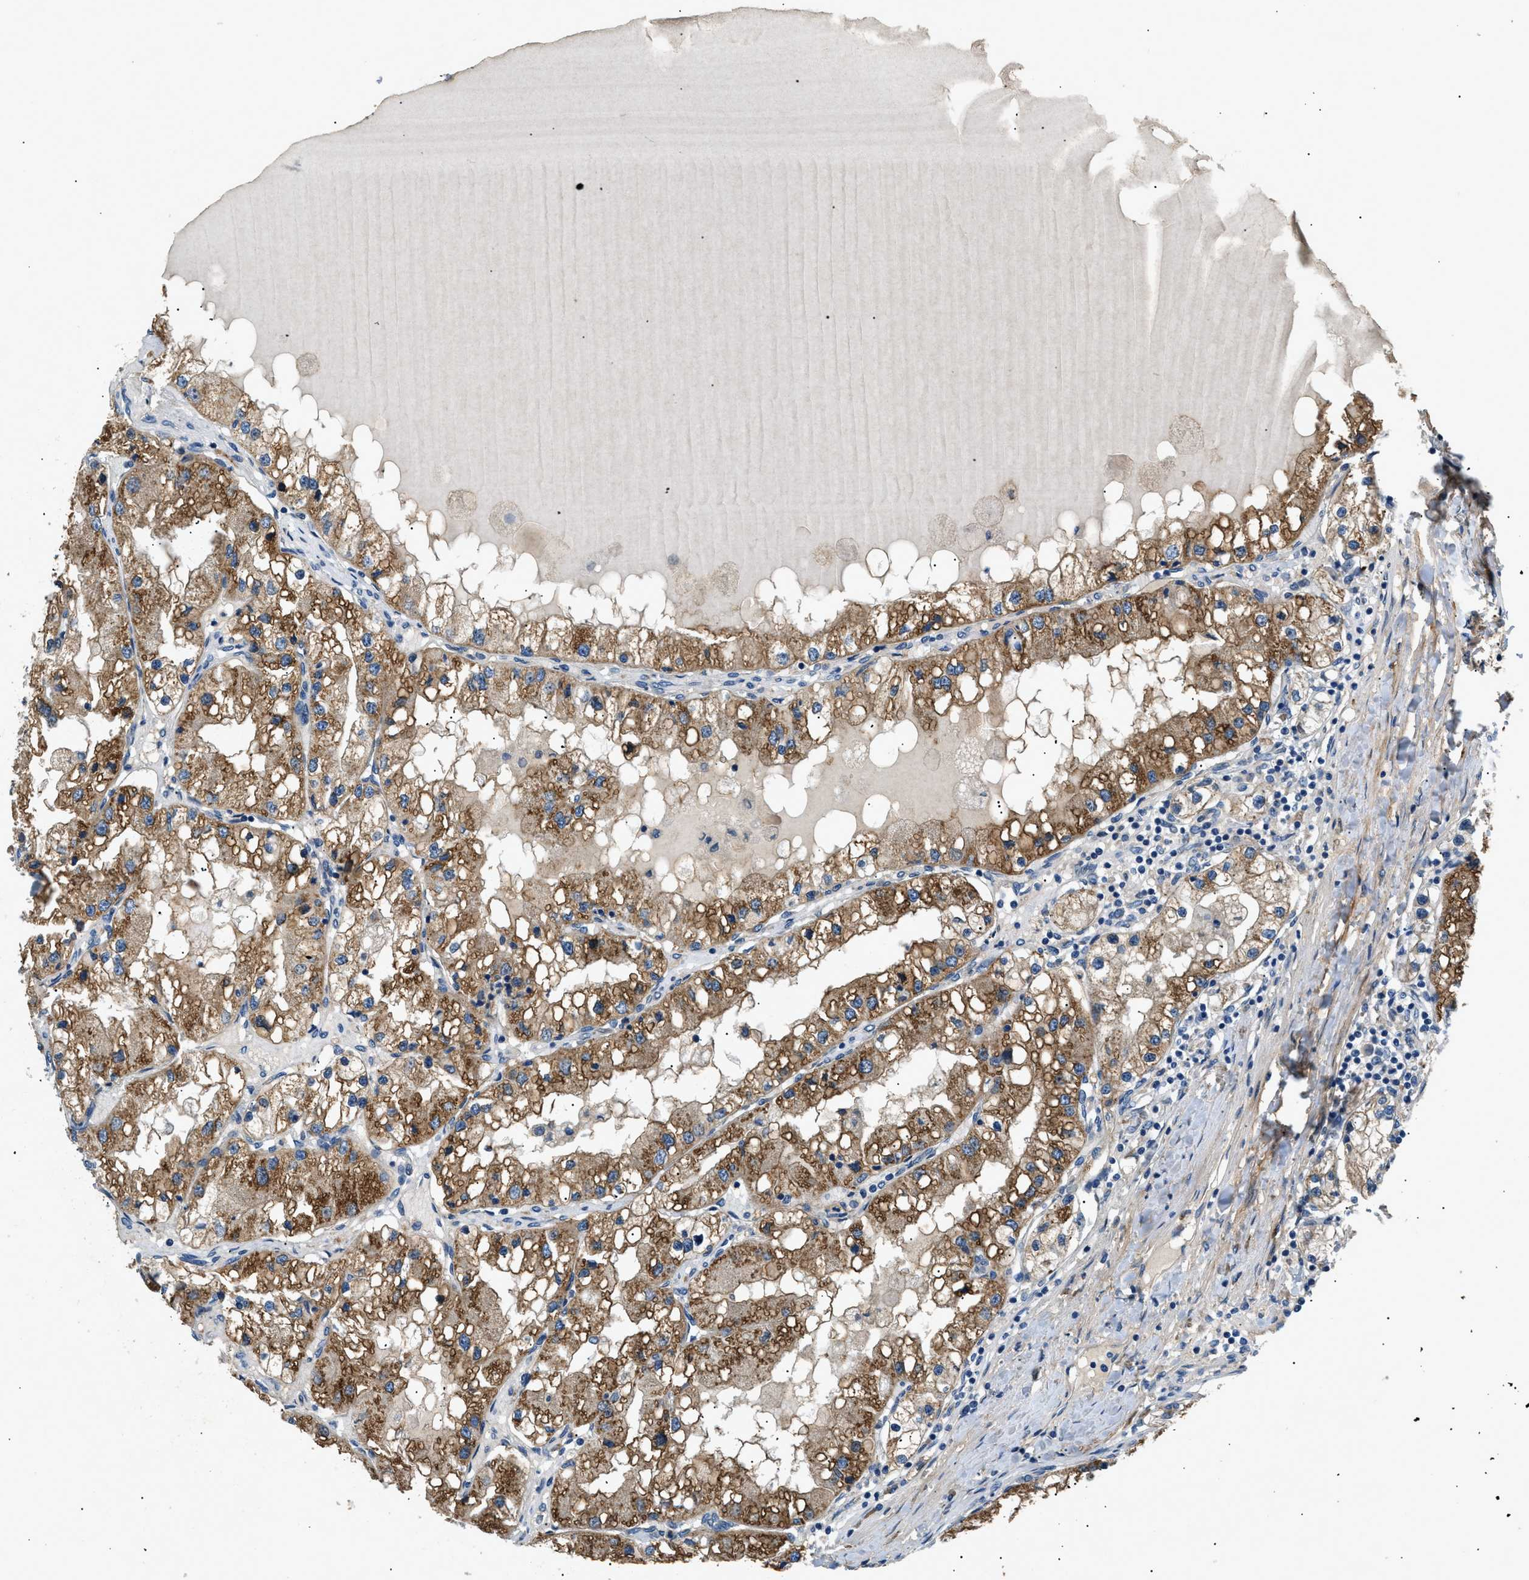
{"staining": {"intensity": "moderate", "quantity": ">75%", "location": "cytoplasmic/membranous"}, "tissue": "renal cancer", "cell_type": "Tumor cells", "image_type": "cancer", "snomed": [{"axis": "morphology", "description": "Adenocarcinoma, NOS"}, {"axis": "topography", "description": "Kidney"}], "caption": "Adenocarcinoma (renal) stained with IHC exhibits moderate cytoplasmic/membranous expression in approximately >75% of tumor cells. The protein is shown in brown color, while the nuclei are stained blue.", "gene": "LYSMD3", "patient": {"sex": "male", "age": 68}}